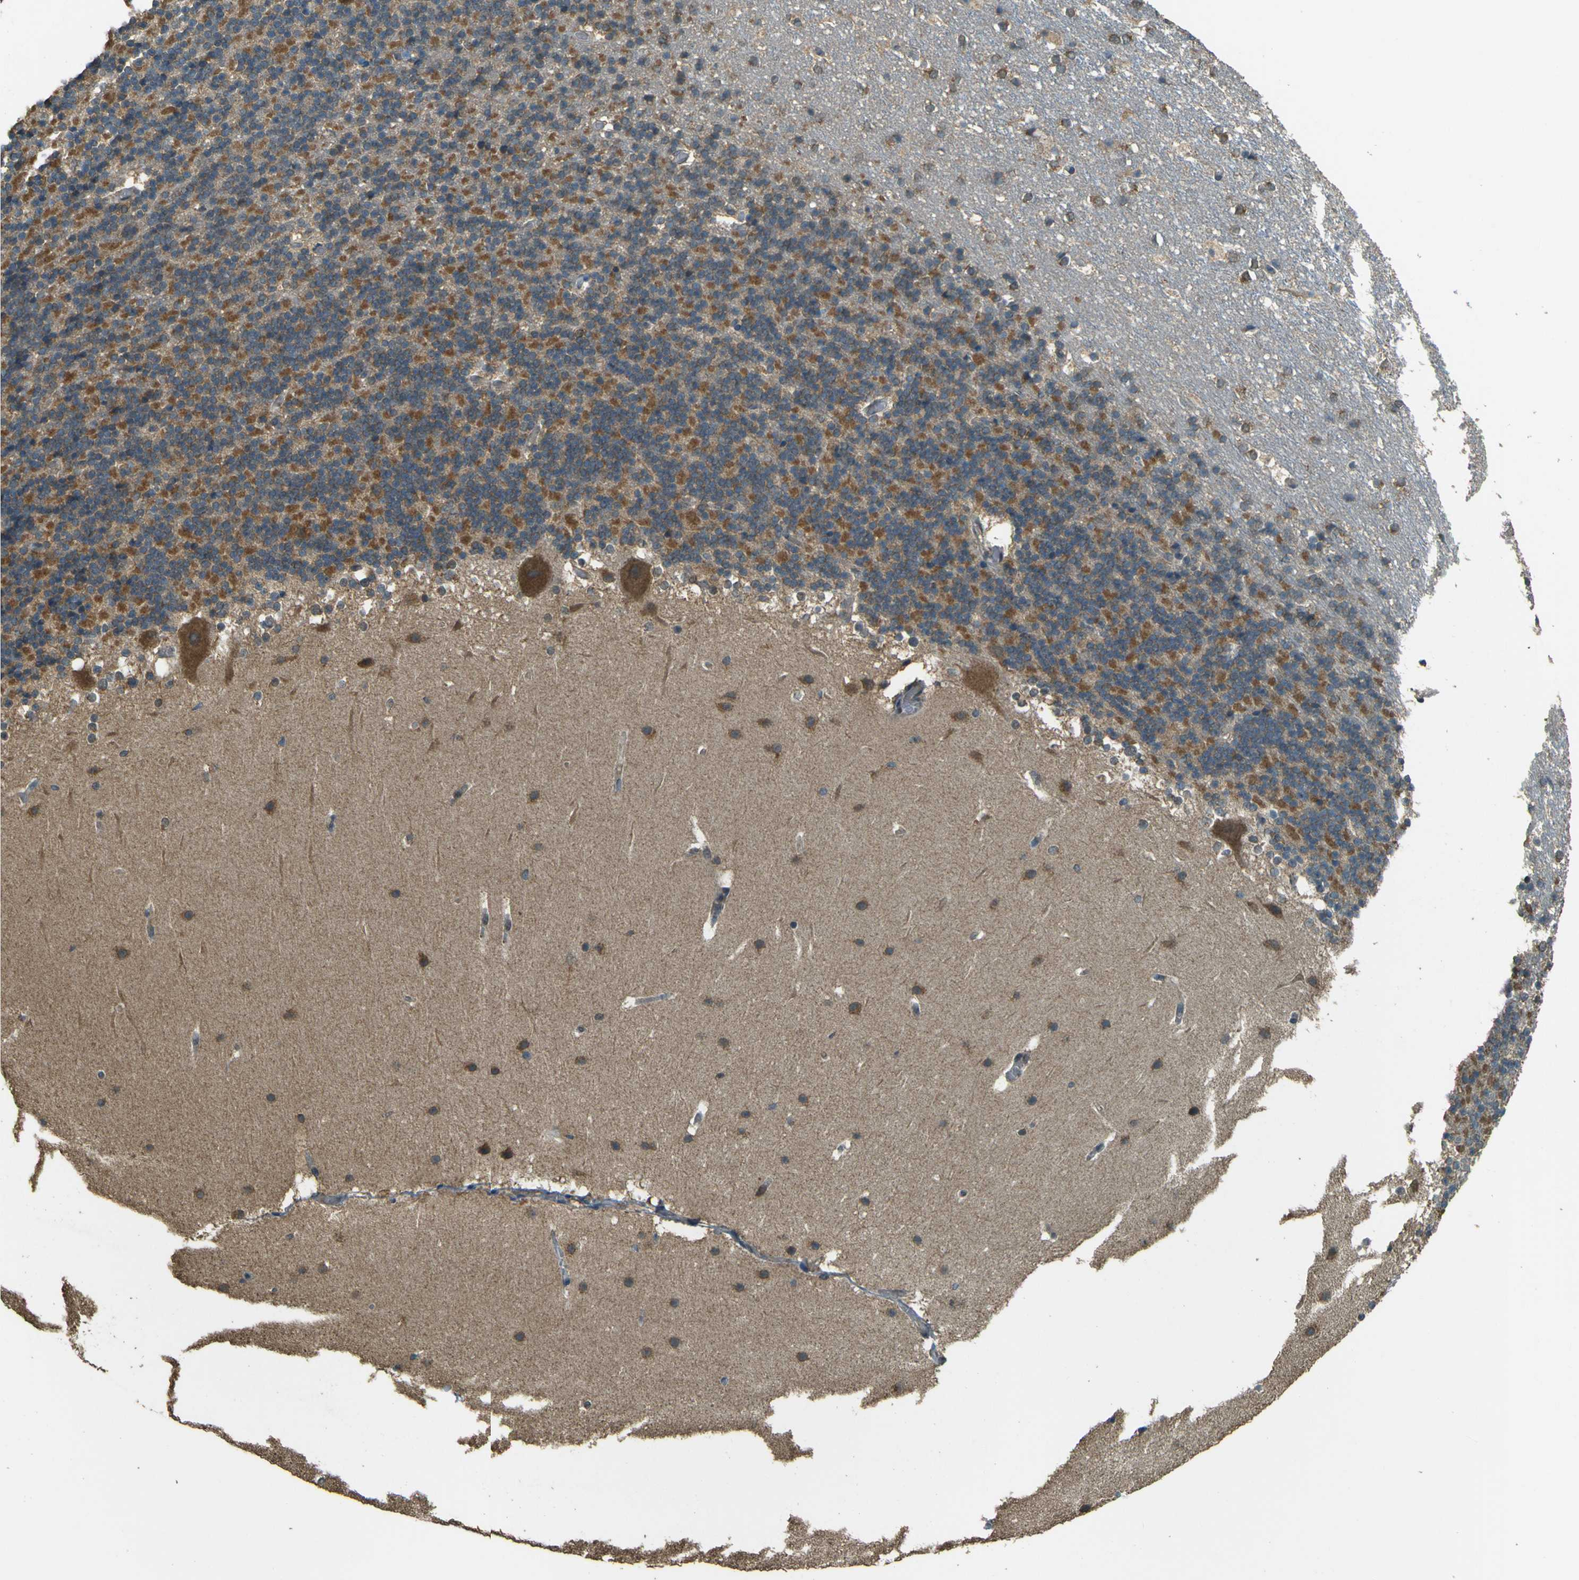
{"staining": {"intensity": "moderate", "quantity": "25%-75%", "location": "cytoplasmic/membranous"}, "tissue": "cerebellum", "cell_type": "Cells in granular layer", "image_type": "normal", "snomed": [{"axis": "morphology", "description": "Normal tissue, NOS"}, {"axis": "topography", "description": "Cerebellum"}], "caption": "Moderate cytoplasmic/membranous positivity is identified in approximately 25%-75% of cells in granular layer in normal cerebellum.", "gene": "GOLGA1", "patient": {"sex": "female", "age": 19}}